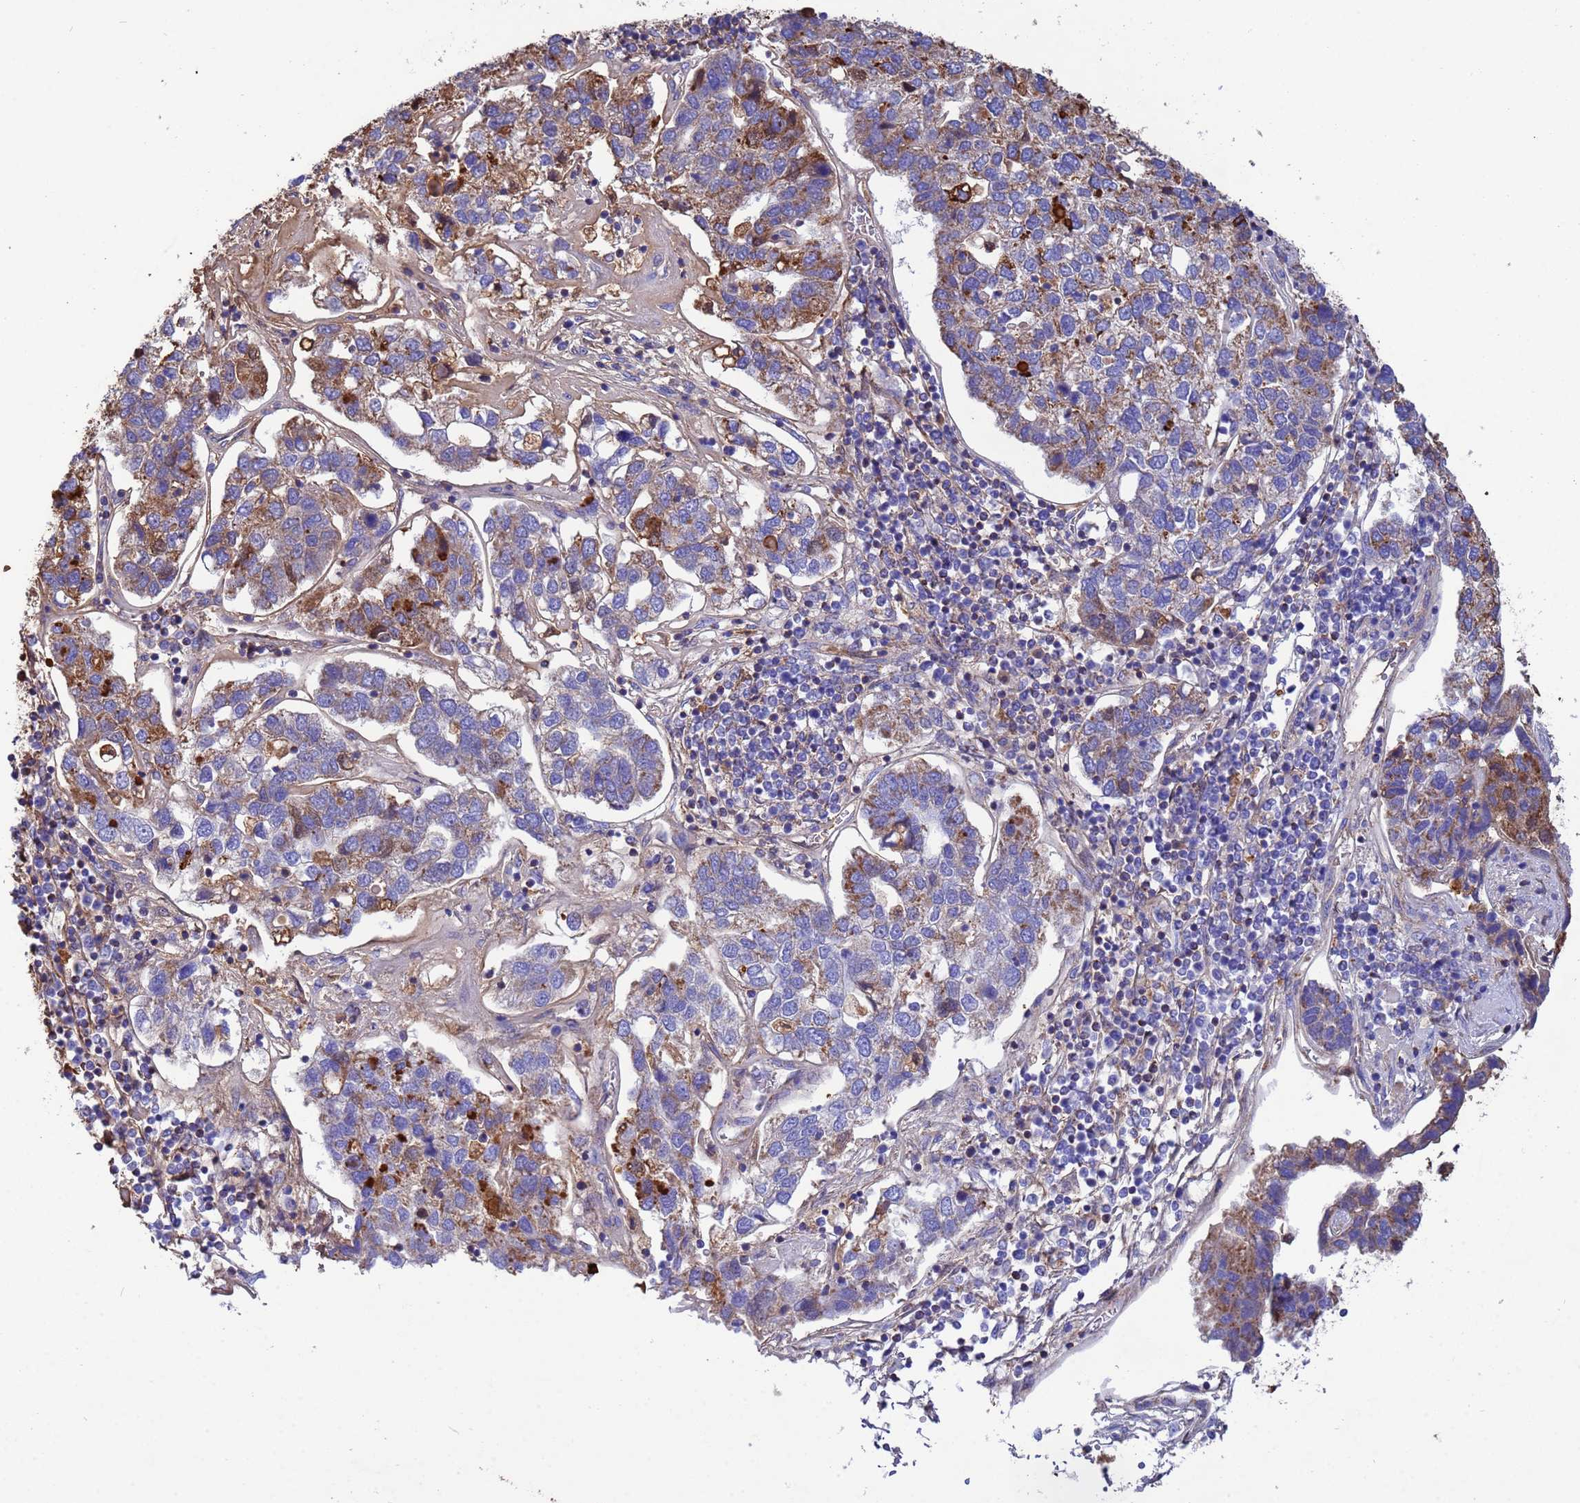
{"staining": {"intensity": "moderate", "quantity": "25%-75%", "location": "cytoplasmic/membranous"}, "tissue": "pancreatic cancer", "cell_type": "Tumor cells", "image_type": "cancer", "snomed": [{"axis": "morphology", "description": "Adenocarcinoma, NOS"}, {"axis": "topography", "description": "Pancreas"}], "caption": "A high-resolution micrograph shows immunohistochemistry staining of pancreatic cancer (adenocarcinoma), which demonstrates moderate cytoplasmic/membranous positivity in approximately 25%-75% of tumor cells. (brown staining indicates protein expression, while blue staining denotes nuclei).", "gene": "GLUD1", "patient": {"sex": "female", "age": 61}}